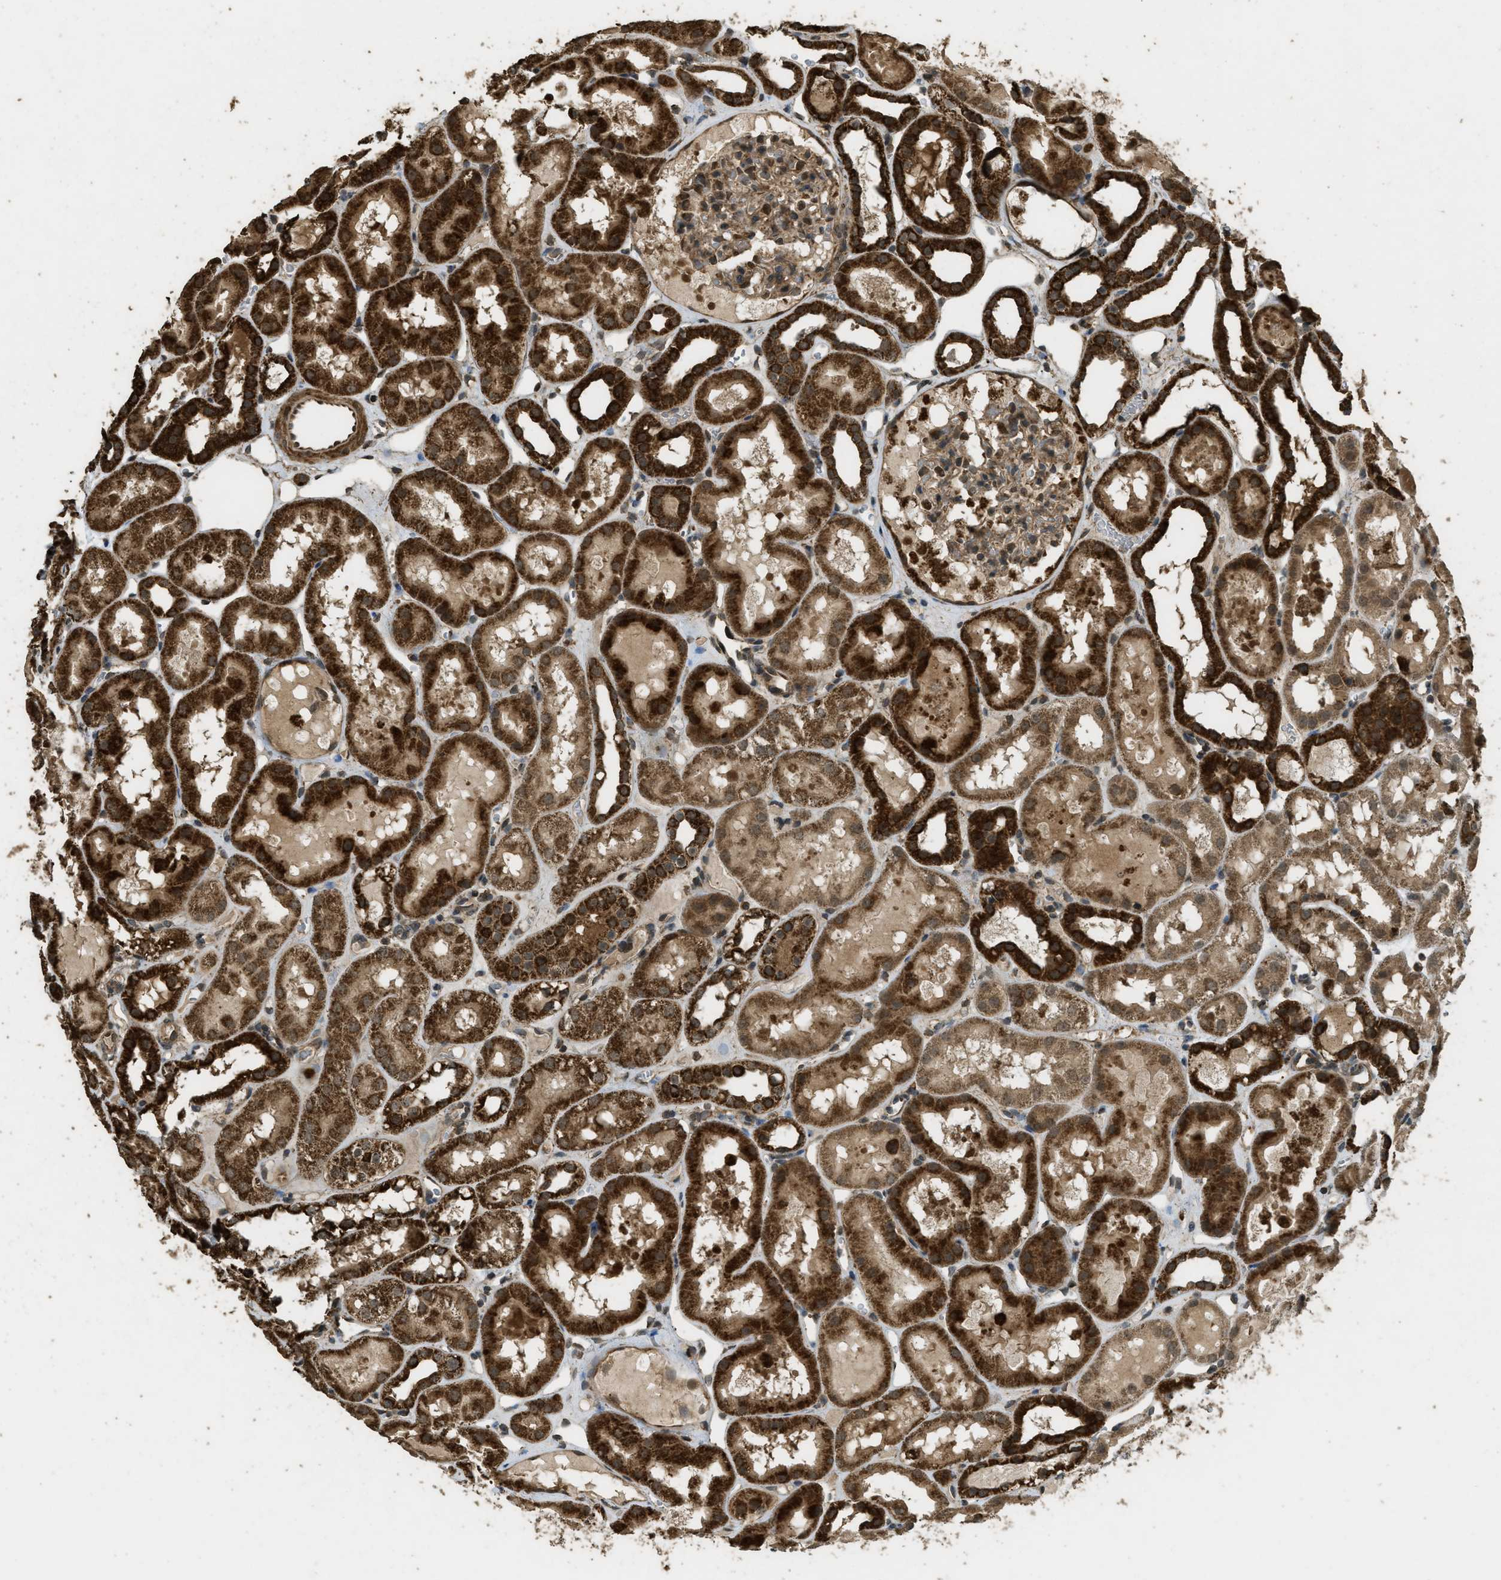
{"staining": {"intensity": "weak", "quantity": ">75%", "location": "cytoplasmic/membranous,nuclear"}, "tissue": "kidney", "cell_type": "Cells in glomeruli", "image_type": "normal", "snomed": [{"axis": "morphology", "description": "Normal tissue, NOS"}, {"axis": "topography", "description": "Kidney"}, {"axis": "topography", "description": "Urinary bladder"}], "caption": "DAB immunohistochemical staining of benign human kidney exhibits weak cytoplasmic/membranous,nuclear protein positivity in about >75% of cells in glomeruli. (Stains: DAB in brown, nuclei in blue, Microscopy: brightfield microscopy at high magnification).", "gene": "CTPS1", "patient": {"sex": "male", "age": 16}}